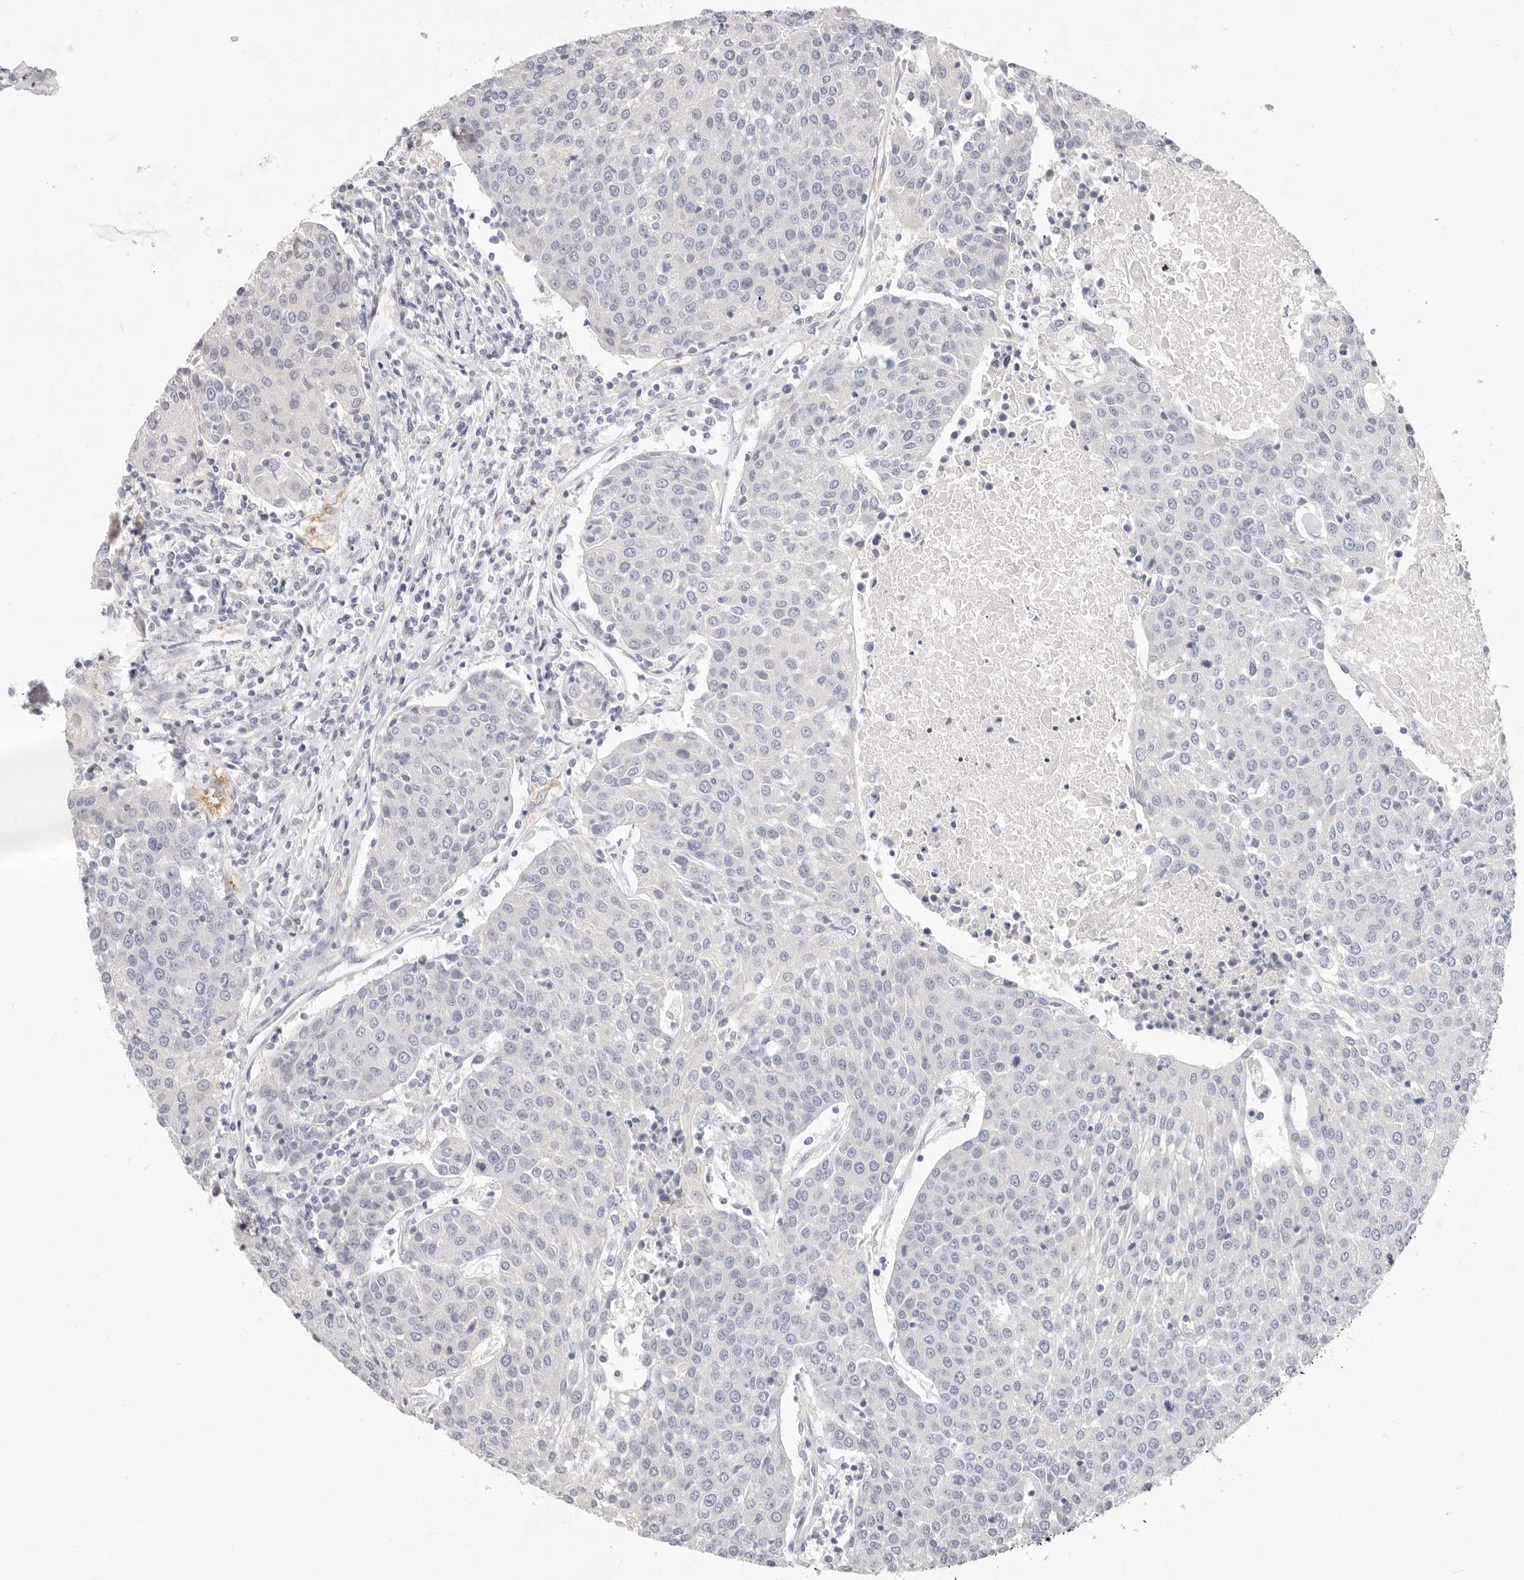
{"staining": {"intensity": "negative", "quantity": "none", "location": "none"}, "tissue": "urothelial cancer", "cell_type": "Tumor cells", "image_type": "cancer", "snomed": [{"axis": "morphology", "description": "Urothelial carcinoma, High grade"}, {"axis": "topography", "description": "Urinary bladder"}], "caption": "Tumor cells are negative for protein expression in human urothelial carcinoma (high-grade).", "gene": "TMEM63B", "patient": {"sex": "female", "age": 85}}